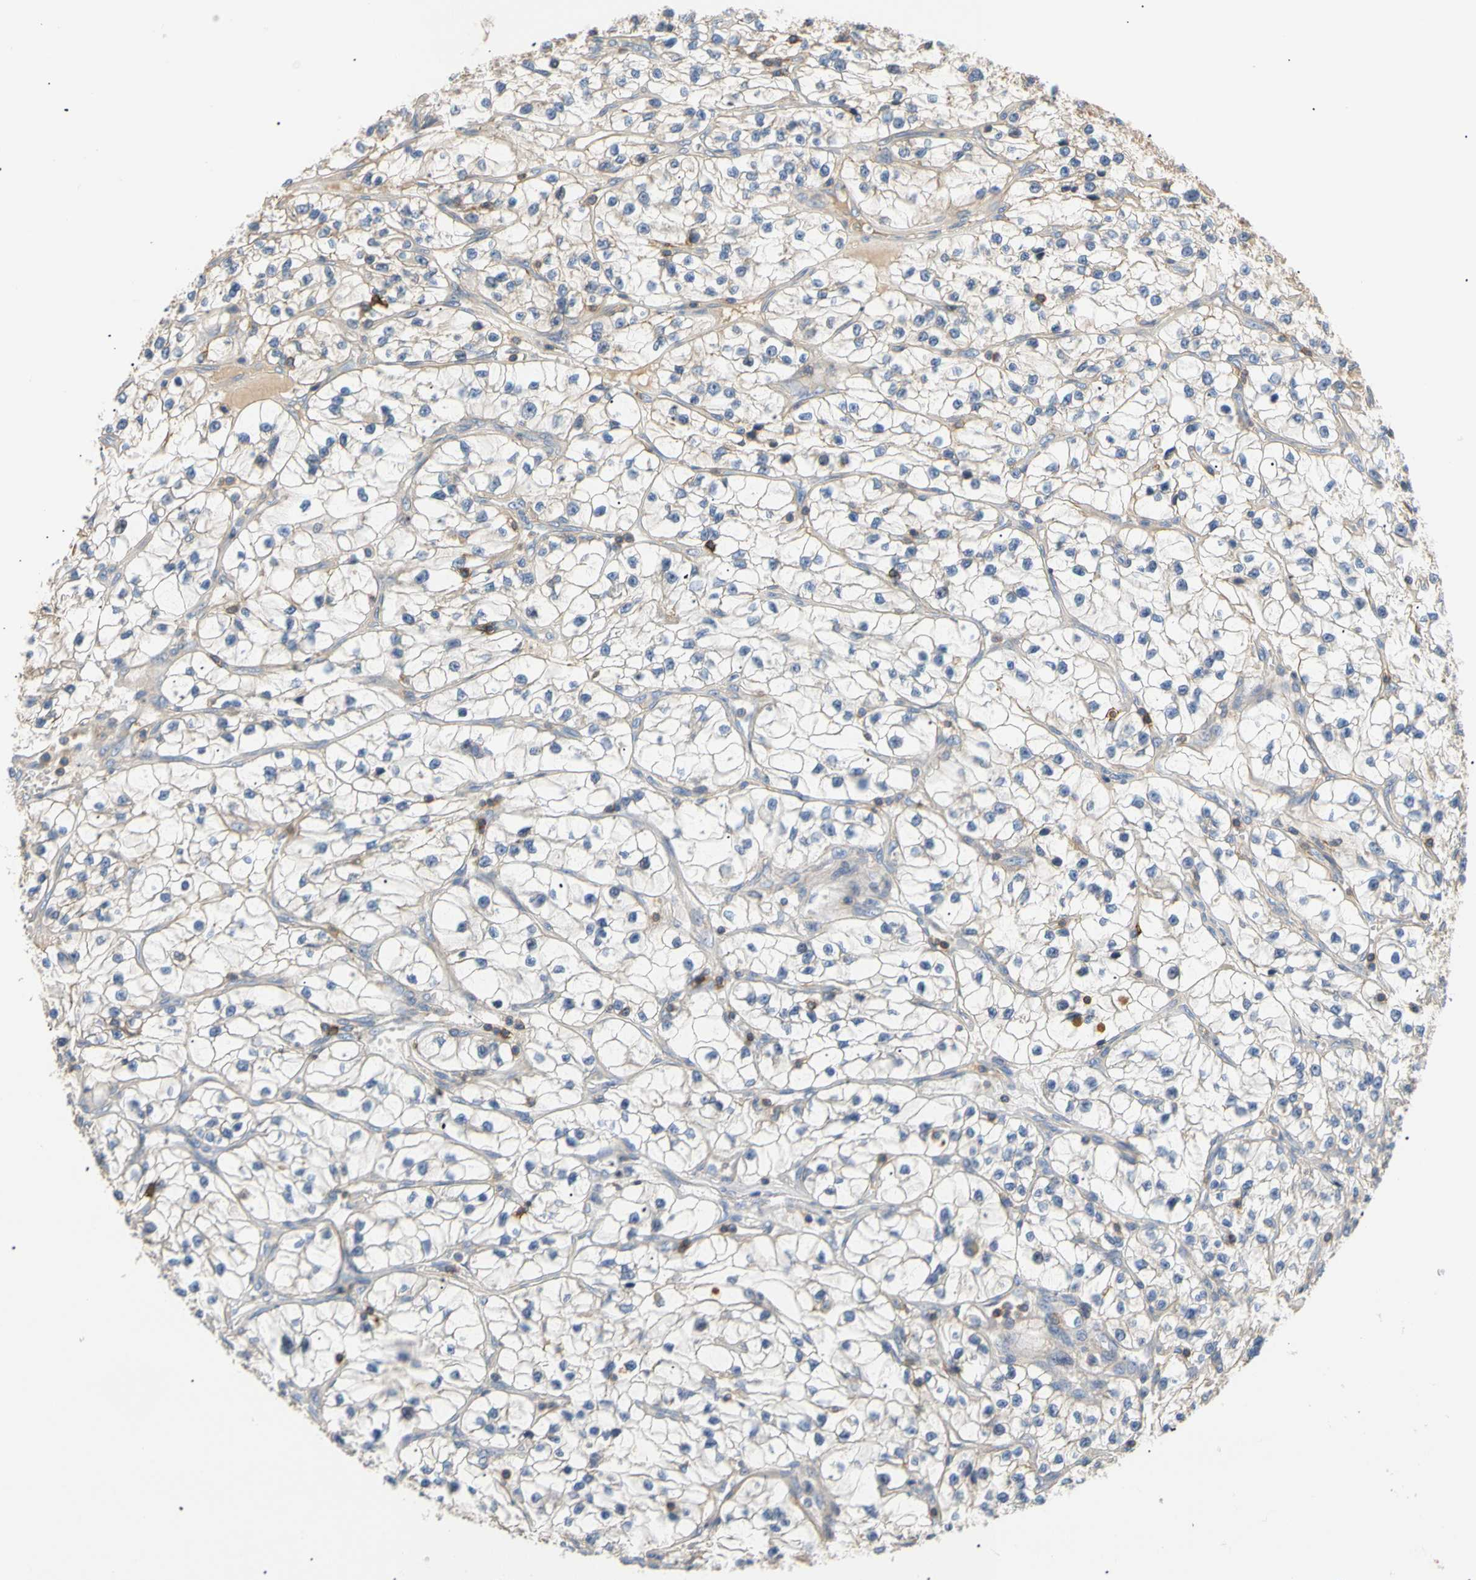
{"staining": {"intensity": "negative", "quantity": "none", "location": "none"}, "tissue": "renal cancer", "cell_type": "Tumor cells", "image_type": "cancer", "snomed": [{"axis": "morphology", "description": "Adenocarcinoma, NOS"}, {"axis": "topography", "description": "Kidney"}], "caption": "High power microscopy micrograph of an immunohistochemistry histopathology image of renal cancer (adenocarcinoma), revealing no significant expression in tumor cells.", "gene": "TNFRSF18", "patient": {"sex": "female", "age": 57}}